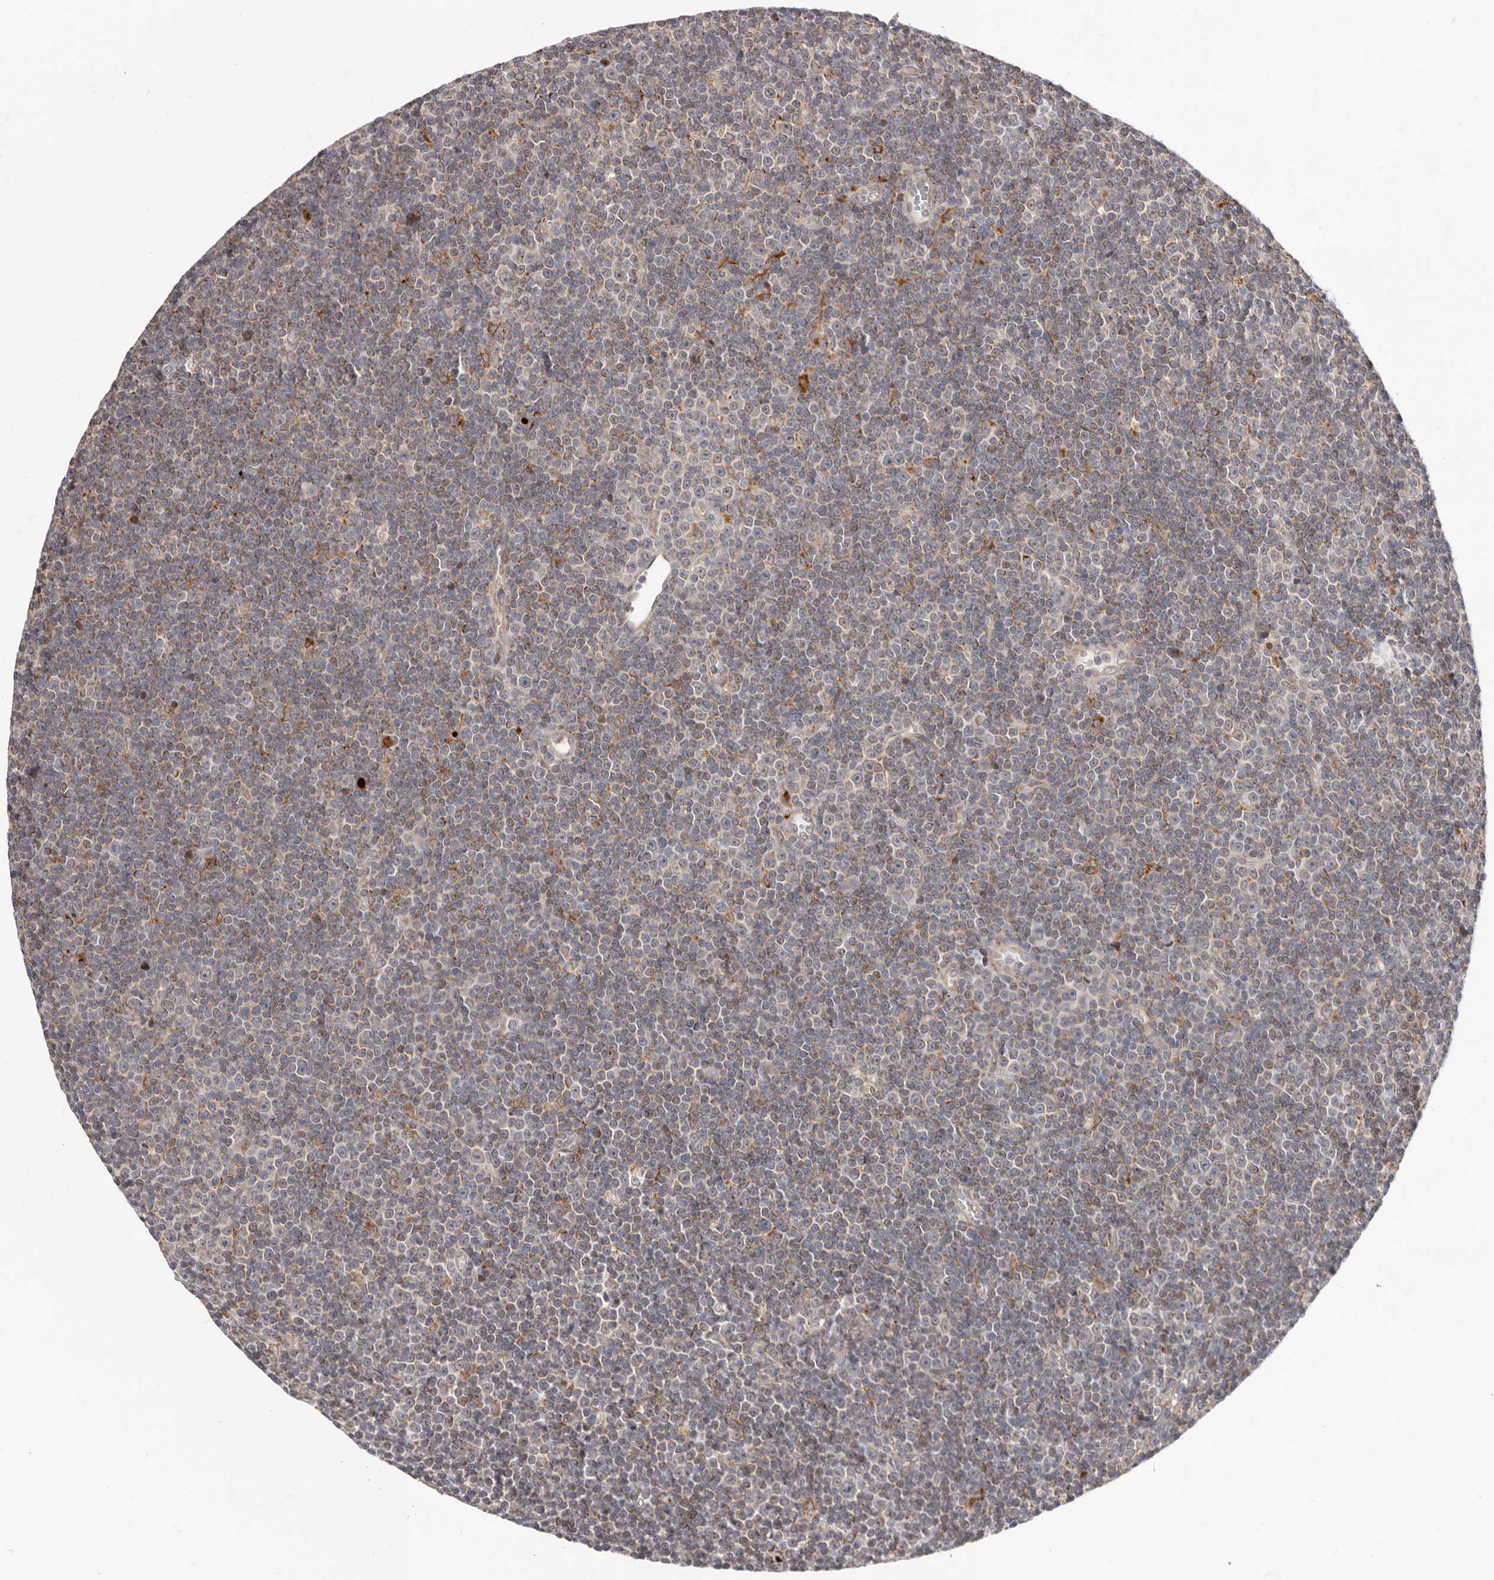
{"staining": {"intensity": "weak", "quantity": "25%-75%", "location": "cytoplasmic/membranous"}, "tissue": "lymphoma", "cell_type": "Tumor cells", "image_type": "cancer", "snomed": [{"axis": "morphology", "description": "Malignant lymphoma, non-Hodgkin's type, Low grade"}, {"axis": "topography", "description": "Lymph node"}], "caption": "The histopathology image shows a brown stain indicating the presence of a protein in the cytoplasmic/membranous of tumor cells in lymphoma. (Stains: DAB in brown, nuclei in blue, Microscopy: brightfield microscopy at high magnification).", "gene": "TOR3A", "patient": {"sex": "female", "age": 67}}